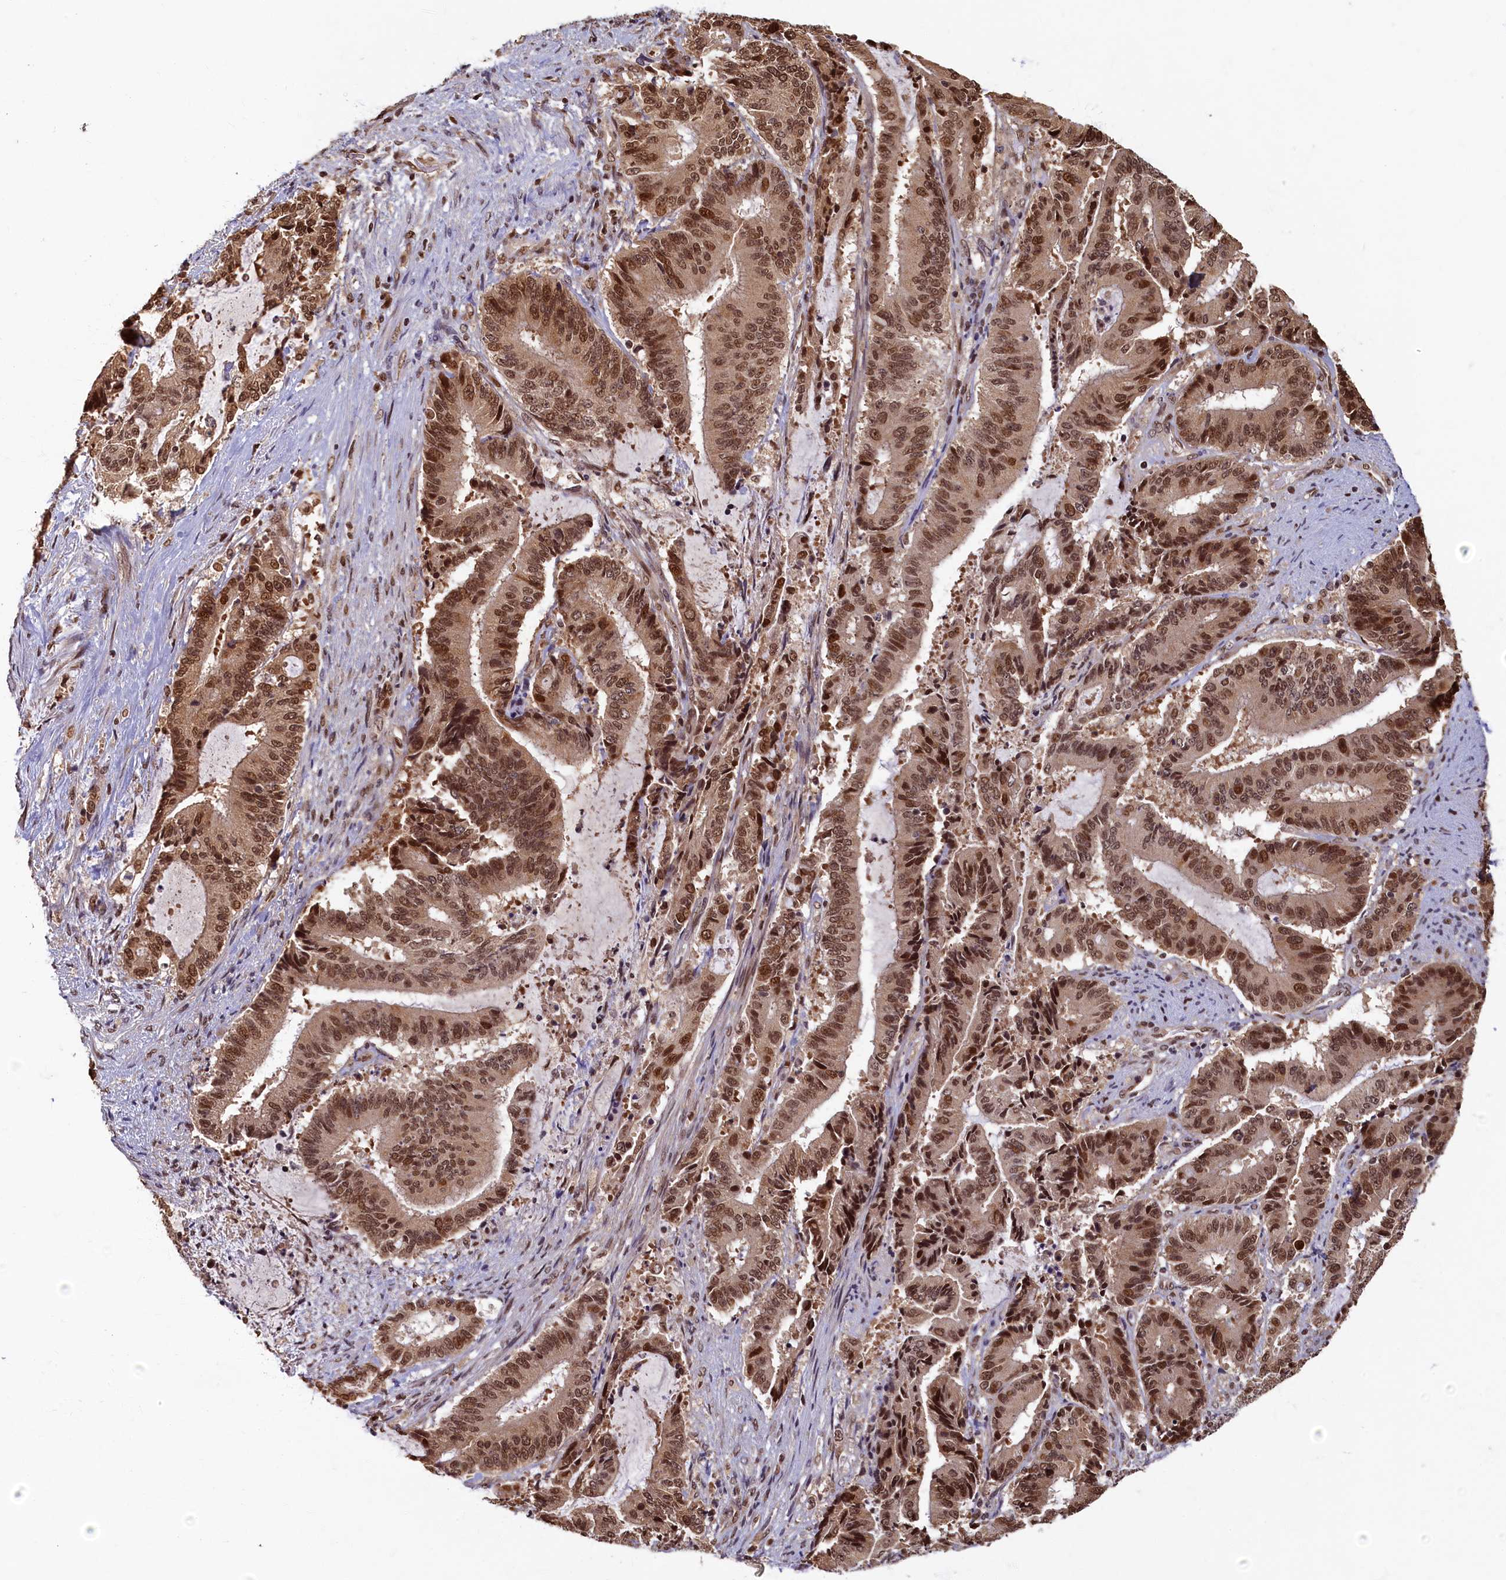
{"staining": {"intensity": "strong", "quantity": ">75%", "location": "nuclear"}, "tissue": "liver cancer", "cell_type": "Tumor cells", "image_type": "cancer", "snomed": [{"axis": "morphology", "description": "Normal tissue, NOS"}, {"axis": "morphology", "description": "Cholangiocarcinoma"}, {"axis": "topography", "description": "Liver"}, {"axis": "topography", "description": "Peripheral nerve tissue"}], "caption": "Immunohistochemistry of human liver cholangiocarcinoma exhibits high levels of strong nuclear positivity in about >75% of tumor cells.", "gene": "CKAP2L", "patient": {"sex": "female", "age": 73}}